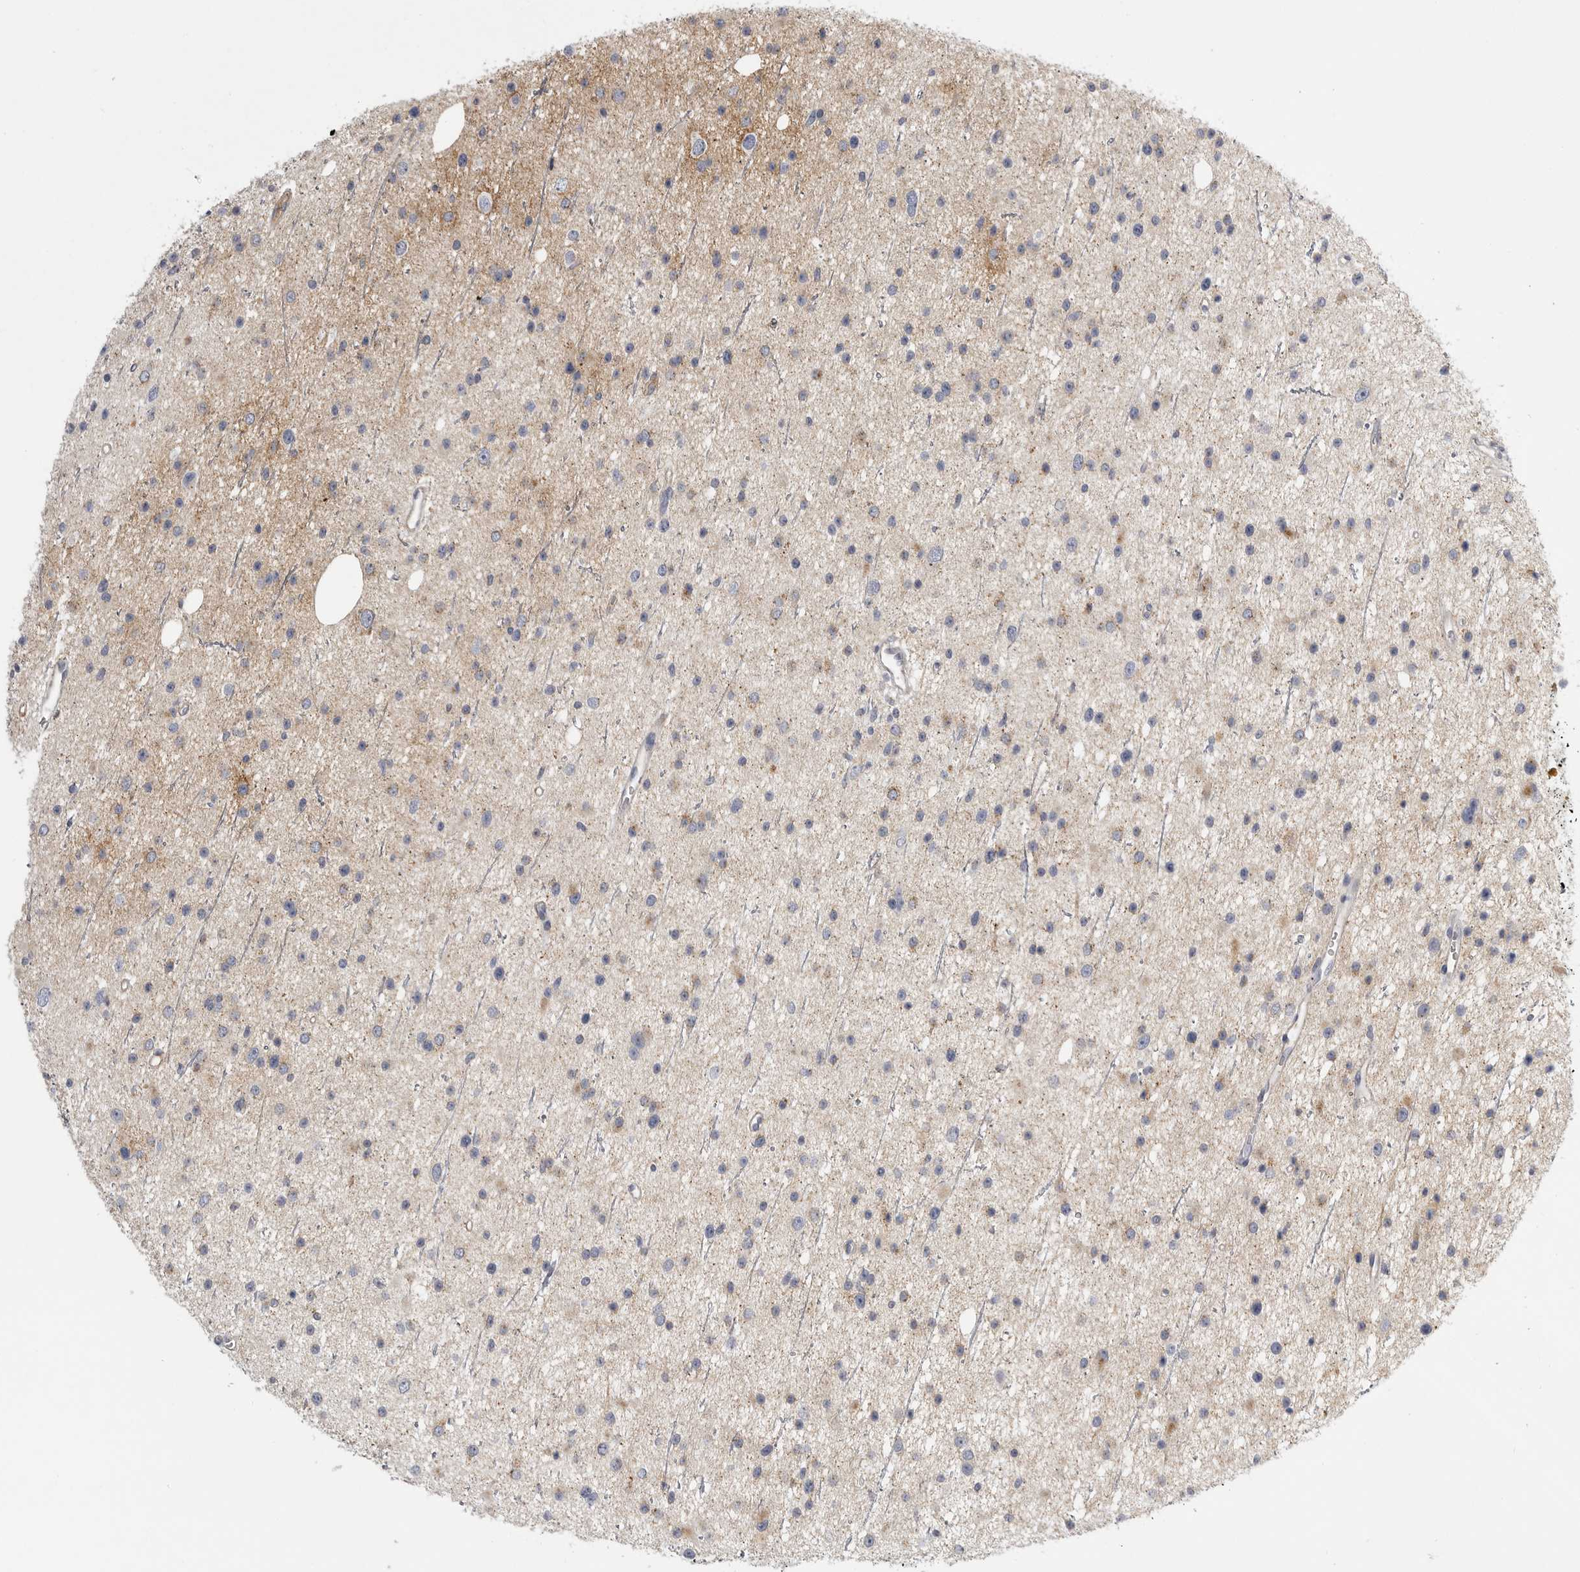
{"staining": {"intensity": "moderate", "quantity": "25%-75%", "location": "cytoplasmic/membranous"}, "tissue": "glioma", "cell_type": "Tumor cells", "image_type": "cancer", "snomed": [{"axis": "morphology", "description": "Glioma, malignant, Low grade"}, {"axis": "topography", "description": "Cerebral cortex"}], "caption": "DAB immunohistochemical staining of glioma exhibits moderate cytoplasmic/membranous protein staining in about 25%-75% of tumor cells.", "gene": "SDC3", "patient": {"sex": "female", "age": 39}}